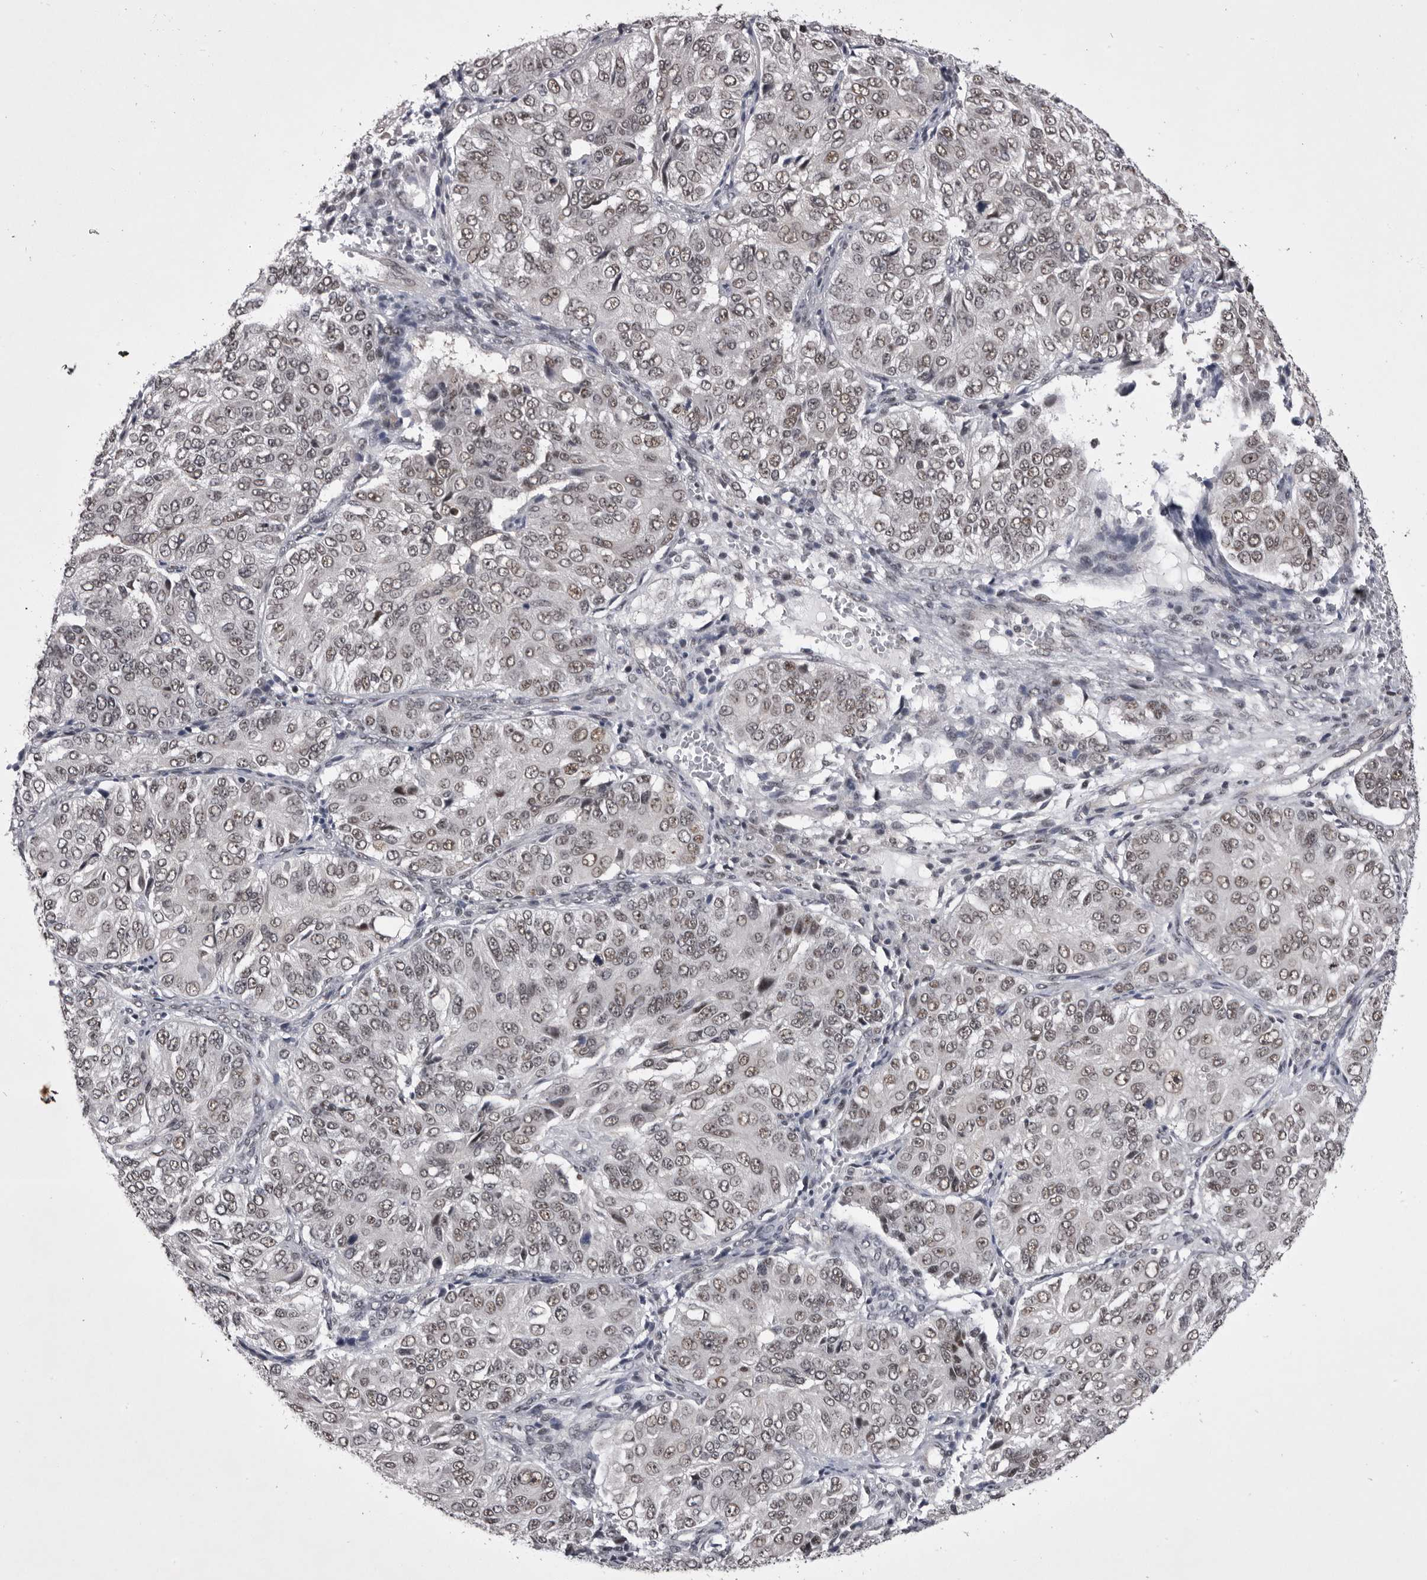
{"staining": {"intensity": "weak", "quantity": ">75%", "location": "nuclear"}, "tissue": "ovarian cancer", "cell_type": "Tumor cells", "image_type": "cancer", "snomed": [{"axis": "morphology", "description": "Carcinoma, endometroid"}, {"axis": "topography", "description": "Ovary"}], "caption": "This image reveals ovarian endometroid carcinoma stained with immunohistochemistry (IHC) to label a protein in brown. The nuclear of tumor cells show weak positivity for the protein. Nuclei are counter-stained blue.", "gene": "PRPF3", "patient": {"sex": "female", "age": 51}}